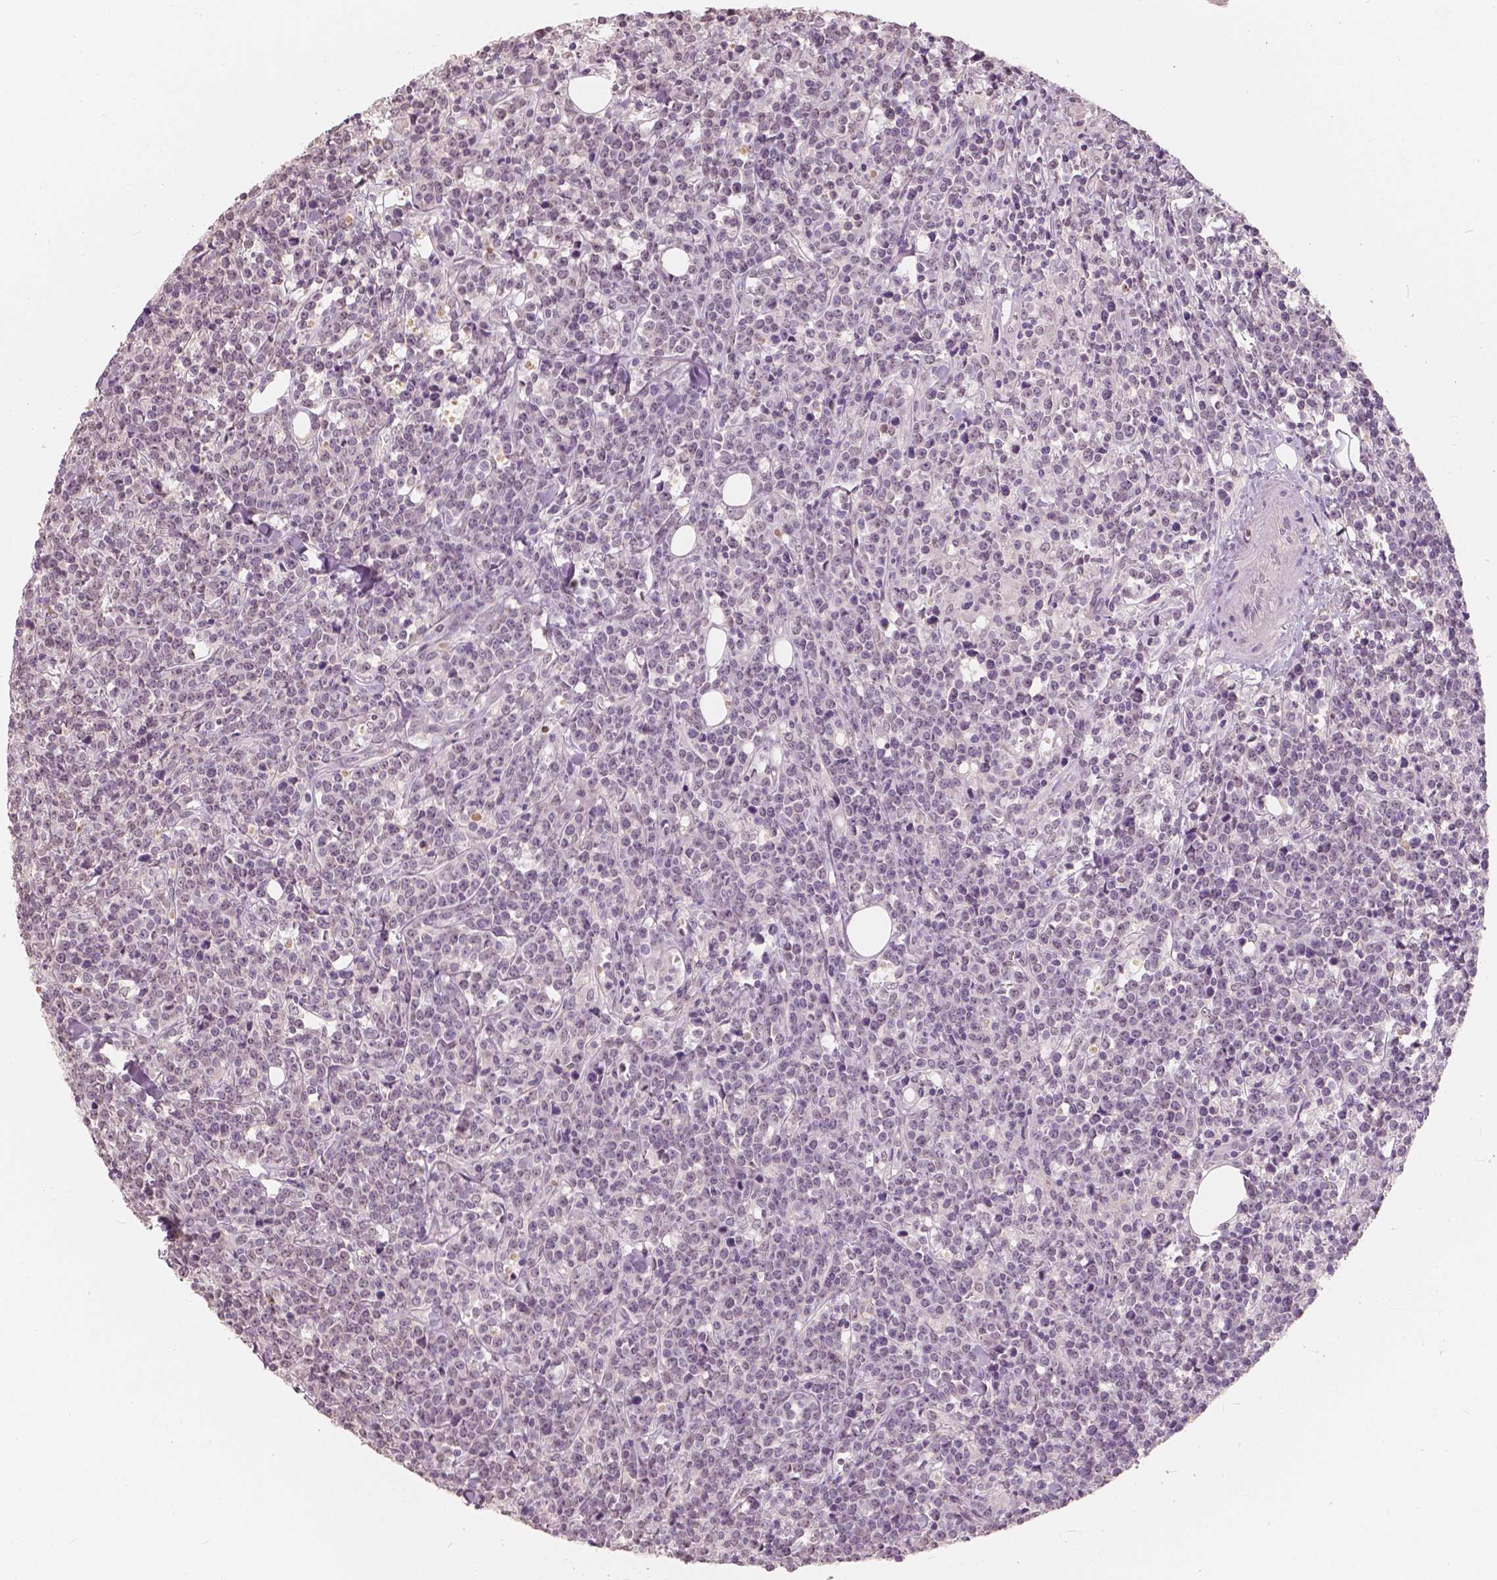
{"staining": {"intensity": "negative", "quantity": "none", "location": "none"}, "tissue": "lymphoma", "cell_type": "Tumor cells", "image_type": "cancer", "snomed": [{"axis": "morphology", "description": "Malignant lymphoma, non-Hodgkin's type, High grade"}, {"axis": "topography", "description": "Small intestine"}], "caption": "High-grade malignant lymphoma, non-Hodgkin's type stained for a protein using immunohistochemistry (IHC) displays no staining tumor cells.", "gene": "SAT2", "patient": {"sex": "female", "age": 56}}